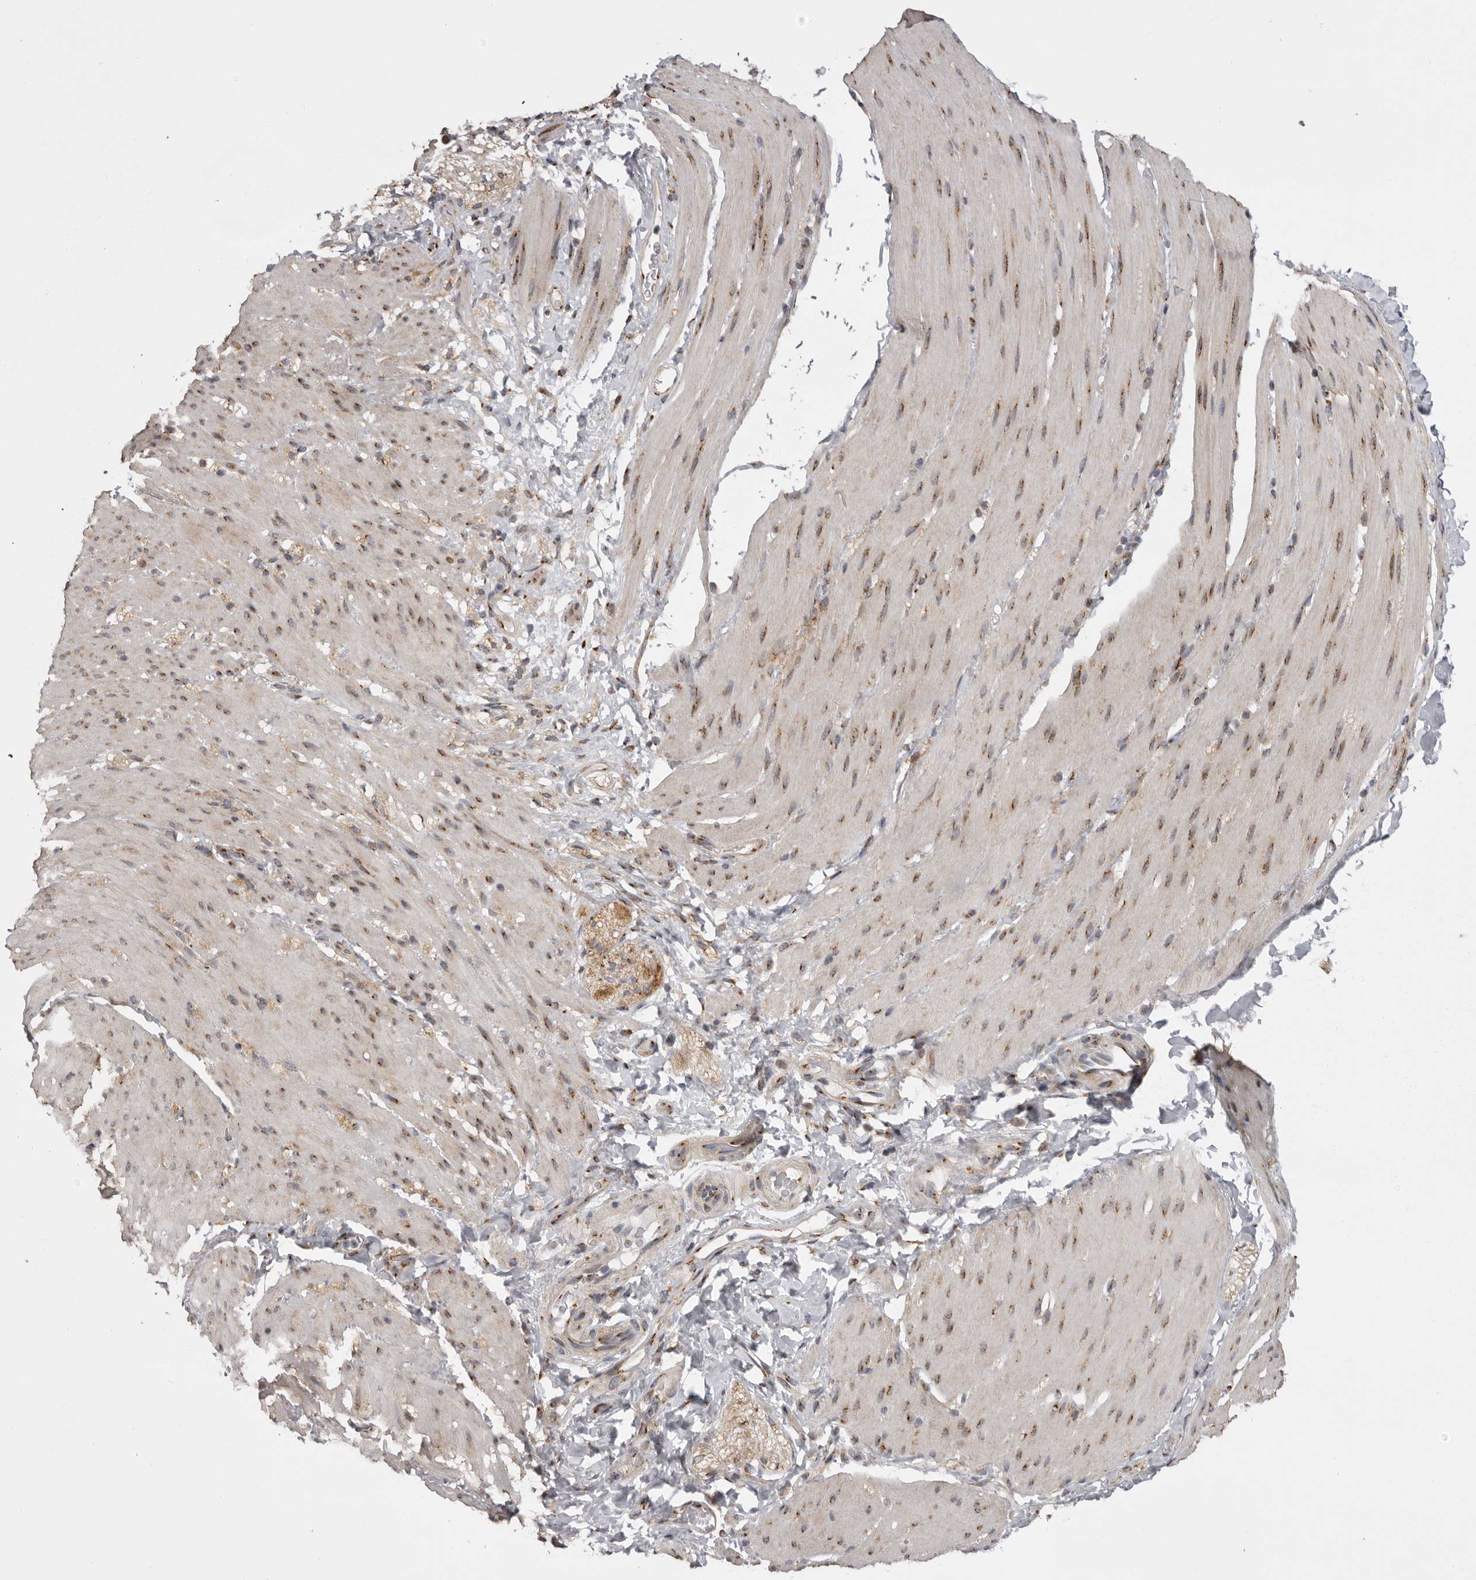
{"staining": {"intensity": "moderate", "quantity": "25%-75%", "location": "cytoplasmic/membranous"}, "tissue": "smooth muscle", "cell_type": "Smooth muscle cells", "image_type": "normal", "snomed": [{"axis": "morphology", "description": "Normal tissue, NOS"}, {"axis": "topography", "description": "Smooth muscle"}, {"axis": "topography", "description": "Small intestine"}], "caption": "Approximately 25%-75% of smooth muscle cells in normal human smooth muscle display moderate cytoplasmic/membranous protein expression as visualized by brown immunohistochemical staining.", "gene": "WDR47", "patient": {"sex": "female", "age": 84}}